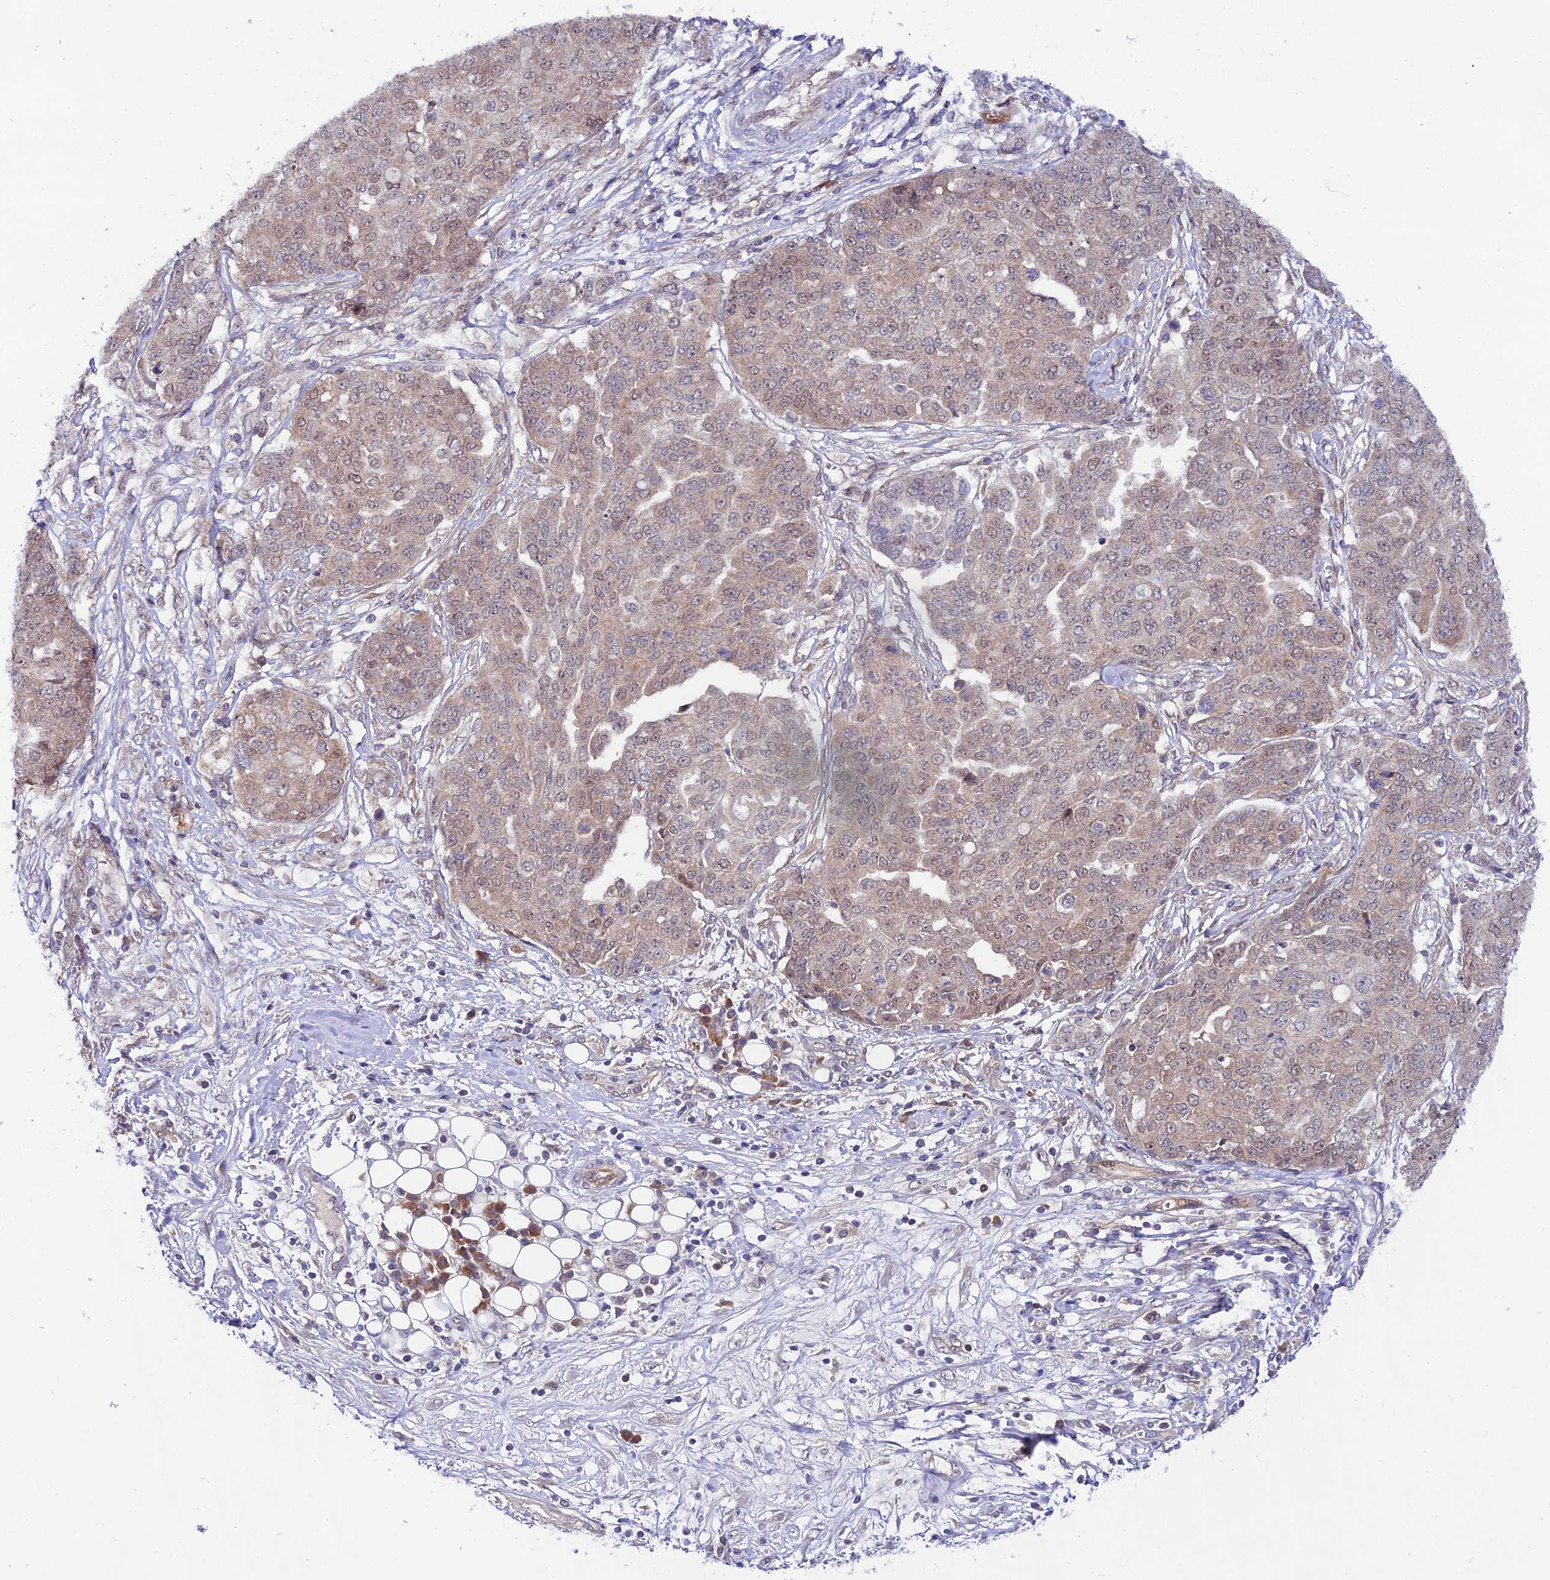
{"staining": {"intensity": "weak", "quantity": ">75%", "location": "cytoplasmic/membranous"}, "tissue": "ovarian cancer", "cell_type": "Tumor cells", "image_type": "cancer", "snomed": [{"axis": "morphology", "description": "Cystadenocarcinoma, serous, NOS"}, {"axis": "topography", "description": "Soft tissue"}, {"axis": "topography", "description": "Ovary"}], "caption": "DAB immunohistochemical staining of ovarian serous cystadenocarcinoma displays weak cytoplasmic/membranous protein expression in about >75% of tumor cells. Immunohistochemistry (ihc) stains the protein in brown and the nuclei are stained blue.", "gene": "TRIM40", "patient": {"sex": "female", "age": 57}}